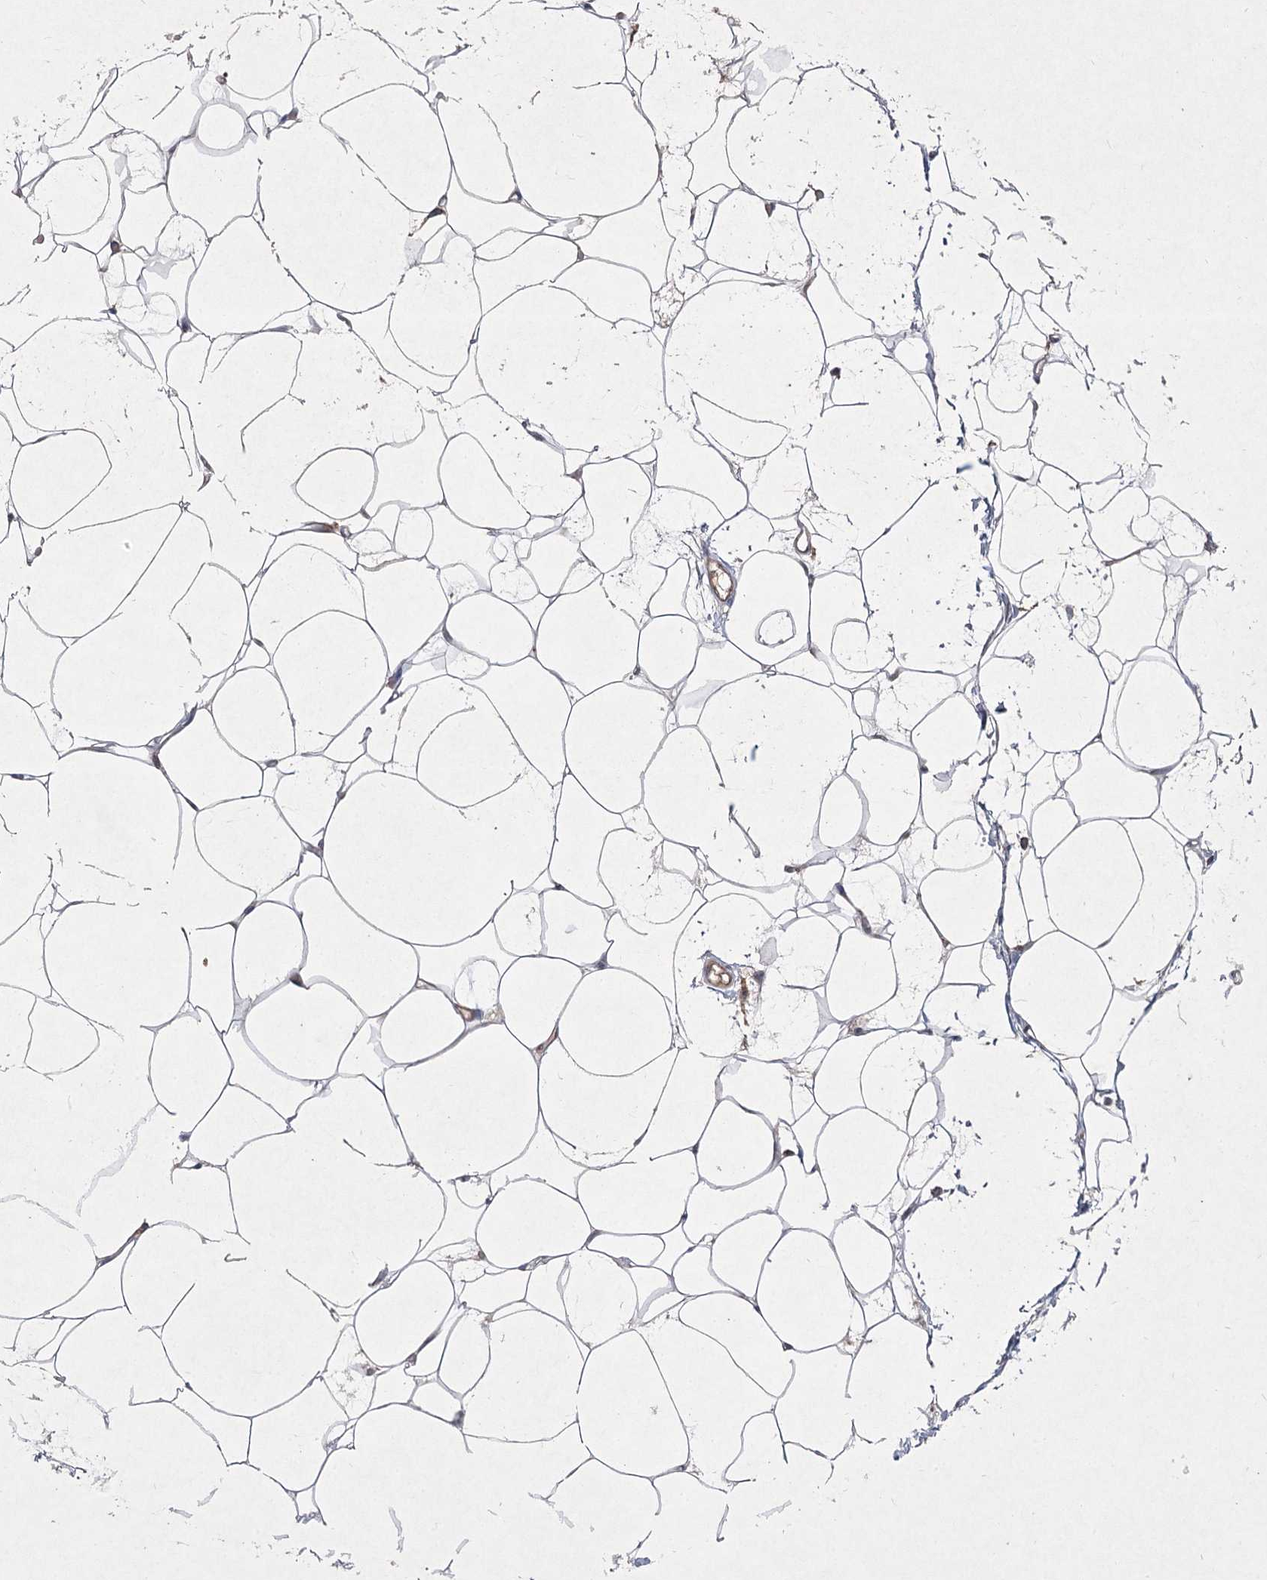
{"staining": {"intensity": "weak", "quantity": ">75%", "location": "cytoplasmic/membranous"}, "tissue": "adipose tissue", "cell_type": "Adipocytes", "image_type": "normal", "snomed": [{"axis": "morphology", "description": "Normal tissue, NOS"}, {"axis": "topography", "description": "Breast"}], "caption": "Protein staining by immunohistochemistry (IHC) reveals weak cytoplasmic/membranous positivity in about >75% of adipocytes in benign adipose tissue. Using DAB (3,3'-diaminobenzidine) (brown) and hematoxylin (blue) stains, captured at high magnification using brightfield microscopy.", "gene": "HELT", "patient": {"sex": "female", "age": 23}}